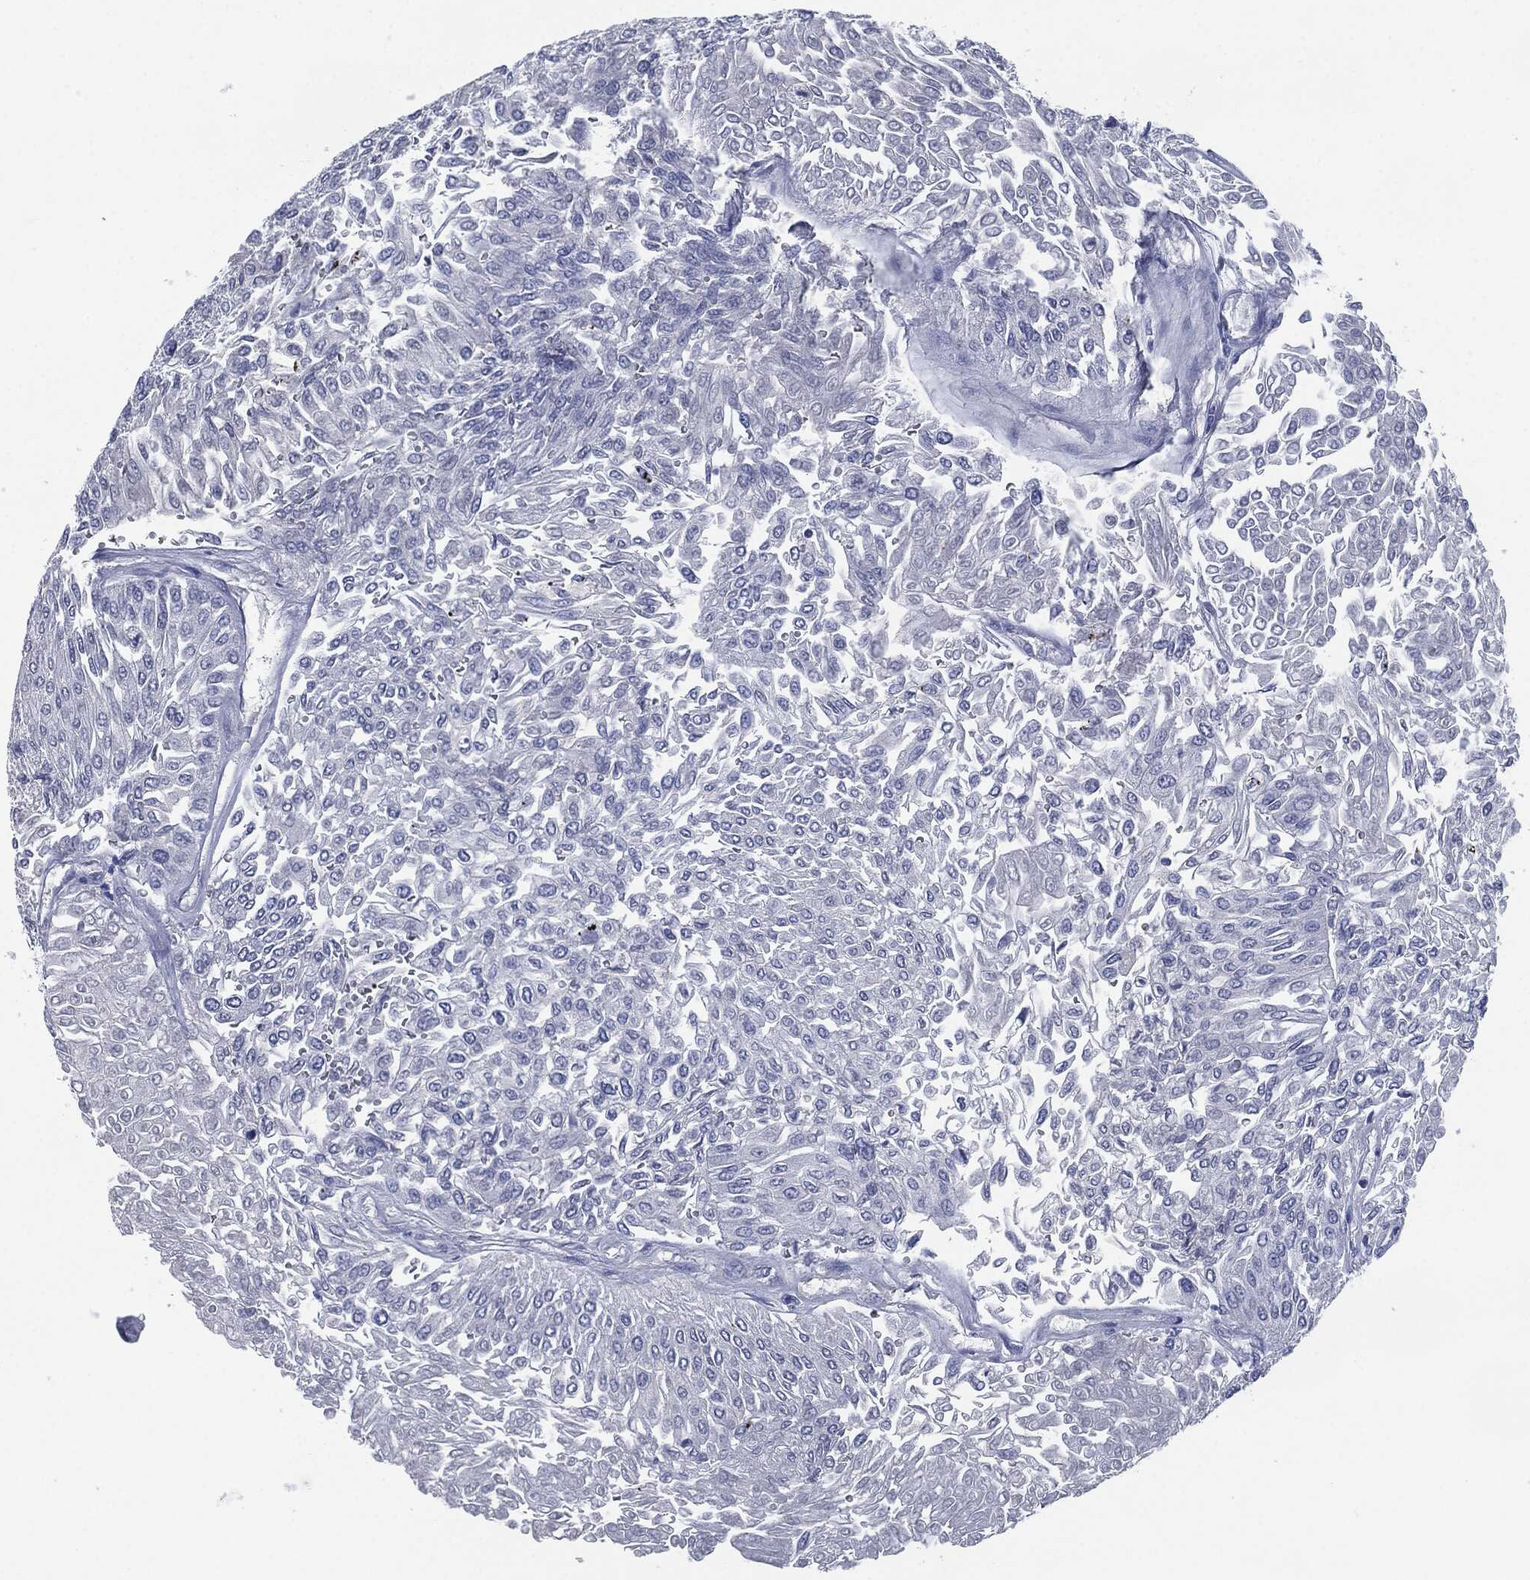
{"staining": {"intensity": "negative", "quantity": "none", "location": "none"}, "tissue": "urothelial cancer", "cell_type": "Tumor cells", "image_type": "cancer", "snomed": [{"axis": "morphology", "description": "Urothelial carcinoma, Low grade"}, {"axis": "topography", "description": "Urinary bladder"}], "caption": "An image of human urothelial cancer is negative for staining in tumor cells.", "gene": "CD27", "patient": {"sex": "male", "age": 67}}